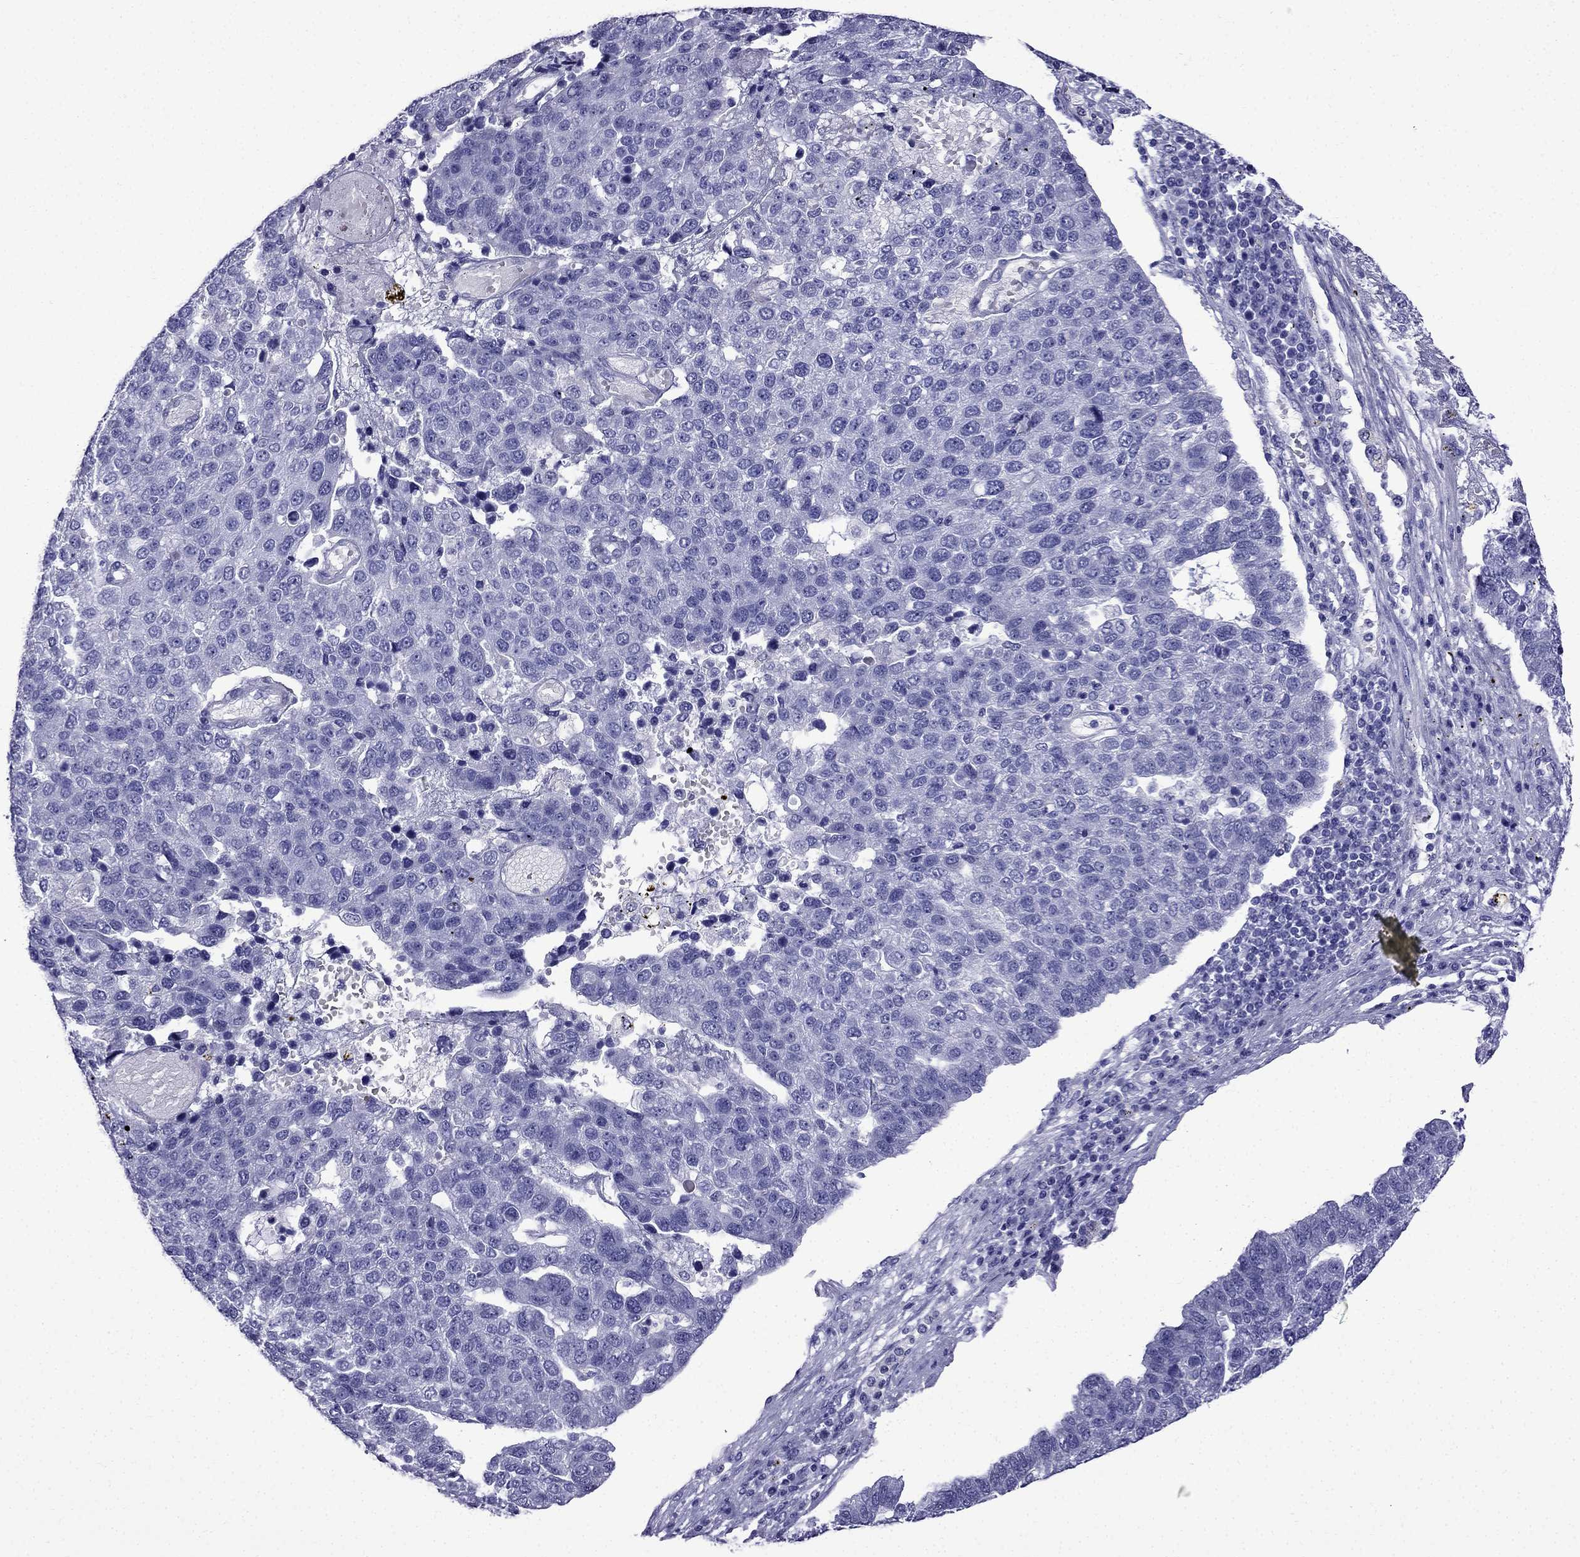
{"staining": {"intensity": "negative", "quantity": "none", "location": "none"}, "tissue": "pancreatic cancer", "cell_type": "Tumor cells", "image_type": "cancer", "snomed": [{"axis": "morphology", "description": "Adenocarcinoma, NOS"}, {"axis": "topography", "description": "Pancreas"}], "caption": "Pancreatic cancer (adenocarcinoma) was stained to show a protein in brown. There is no significant expression in tumor cells.", "gene": "ERC2", "patient": {"sex": "female", "age": 61}}